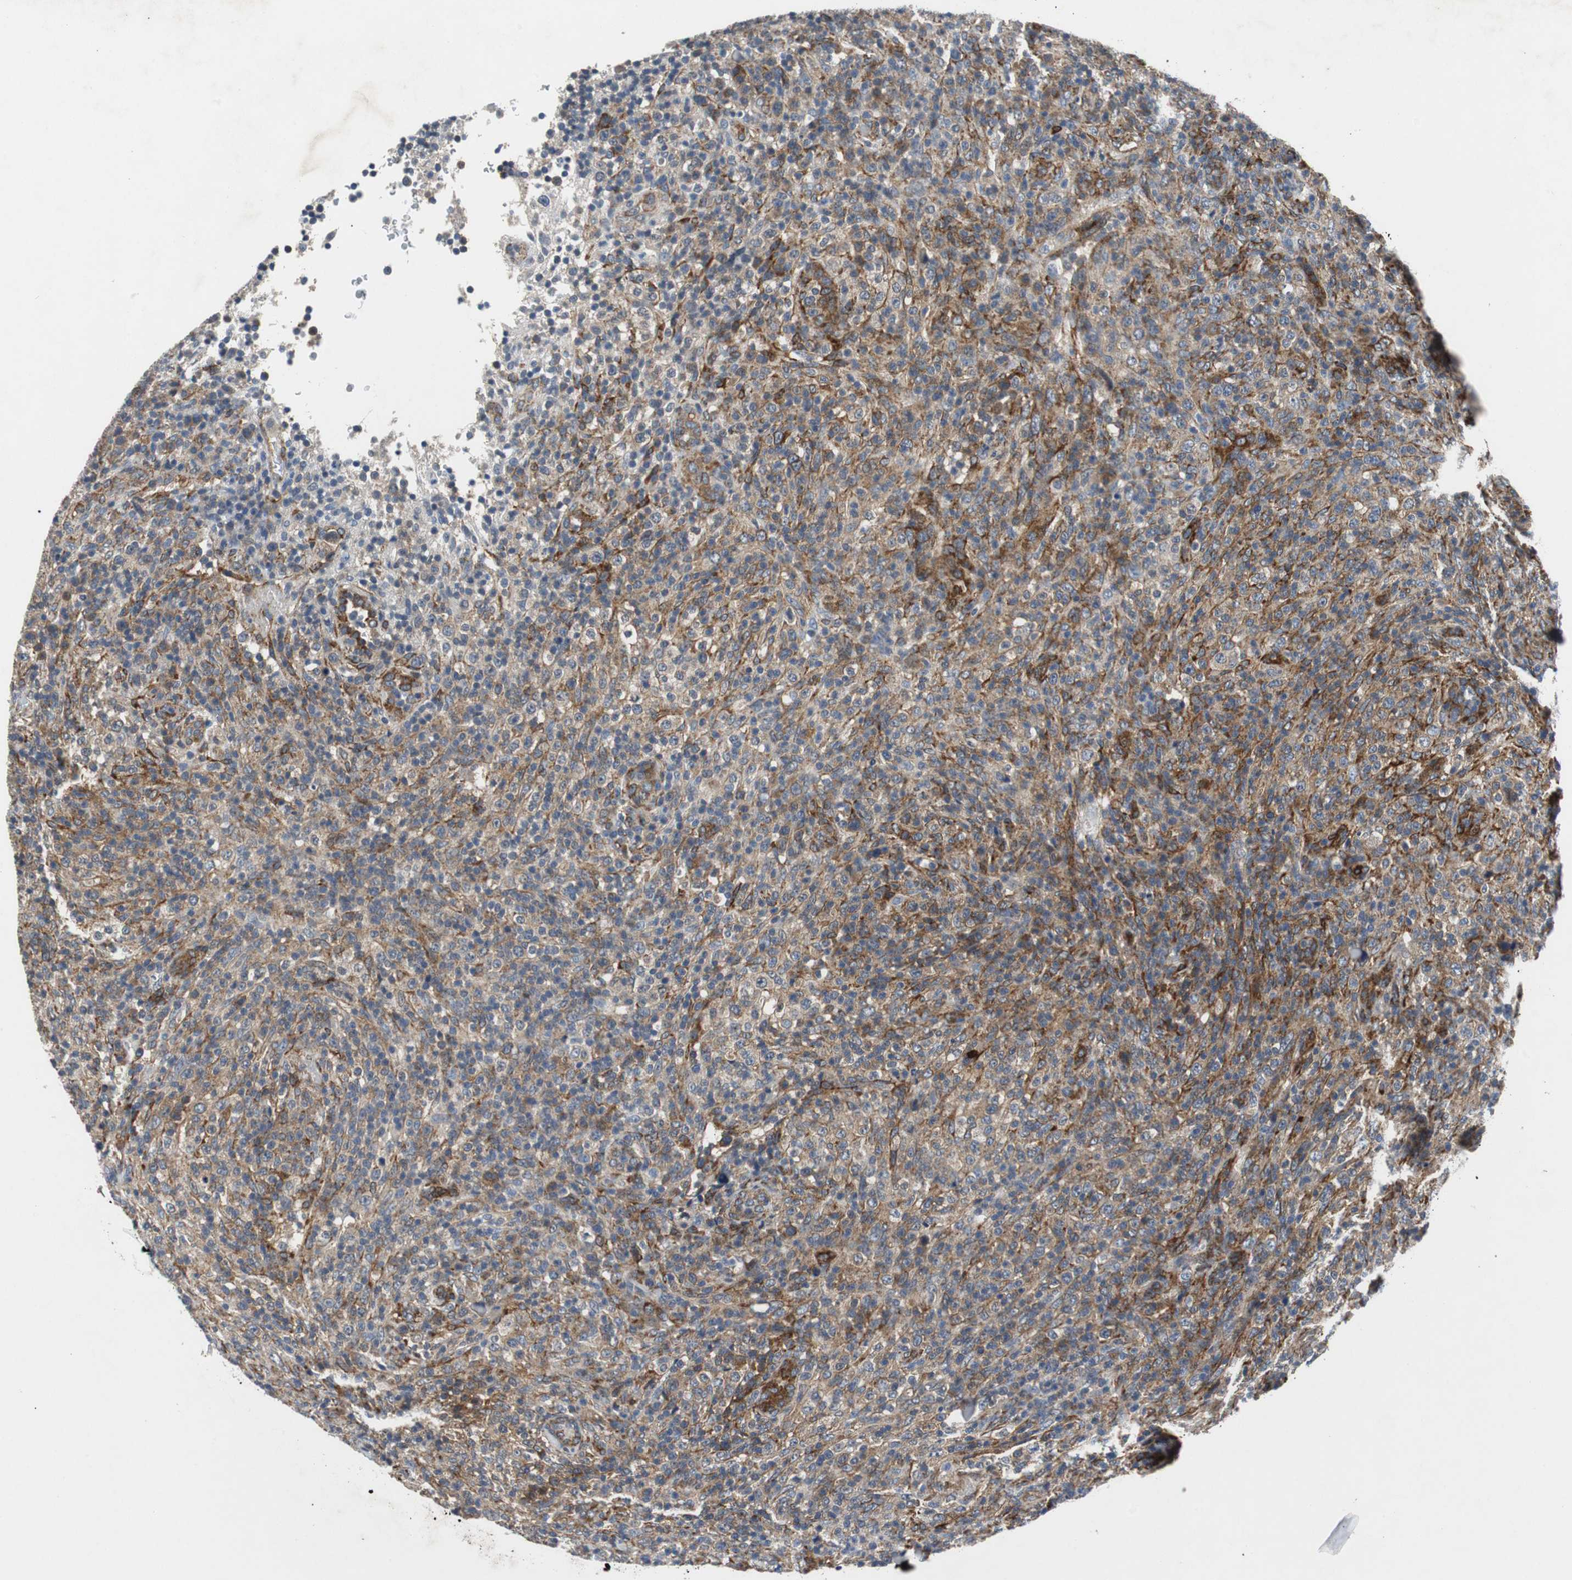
{"staining": {"intensity": "weak", "quantity": ">75%", "location": "cytoplasmic/membranous"}, "tissue": "lymphoma", "cell_type": "Tumor cells", "image_type": "cancer", "snomed": [{"axis": "morphology", "description": "Malignant lymphoma, non-Hodgkin's type, High grade"}, {"axis": "topography", "description": "Lymph node"}], "caption": "IHC (DAB) staining of lymphoma displays weak cytoplasmic/membranous protein expression in approximately >75% of tumor cells.", "gene": "ISCU", "patient": {"sex": "female", "age": 76}}